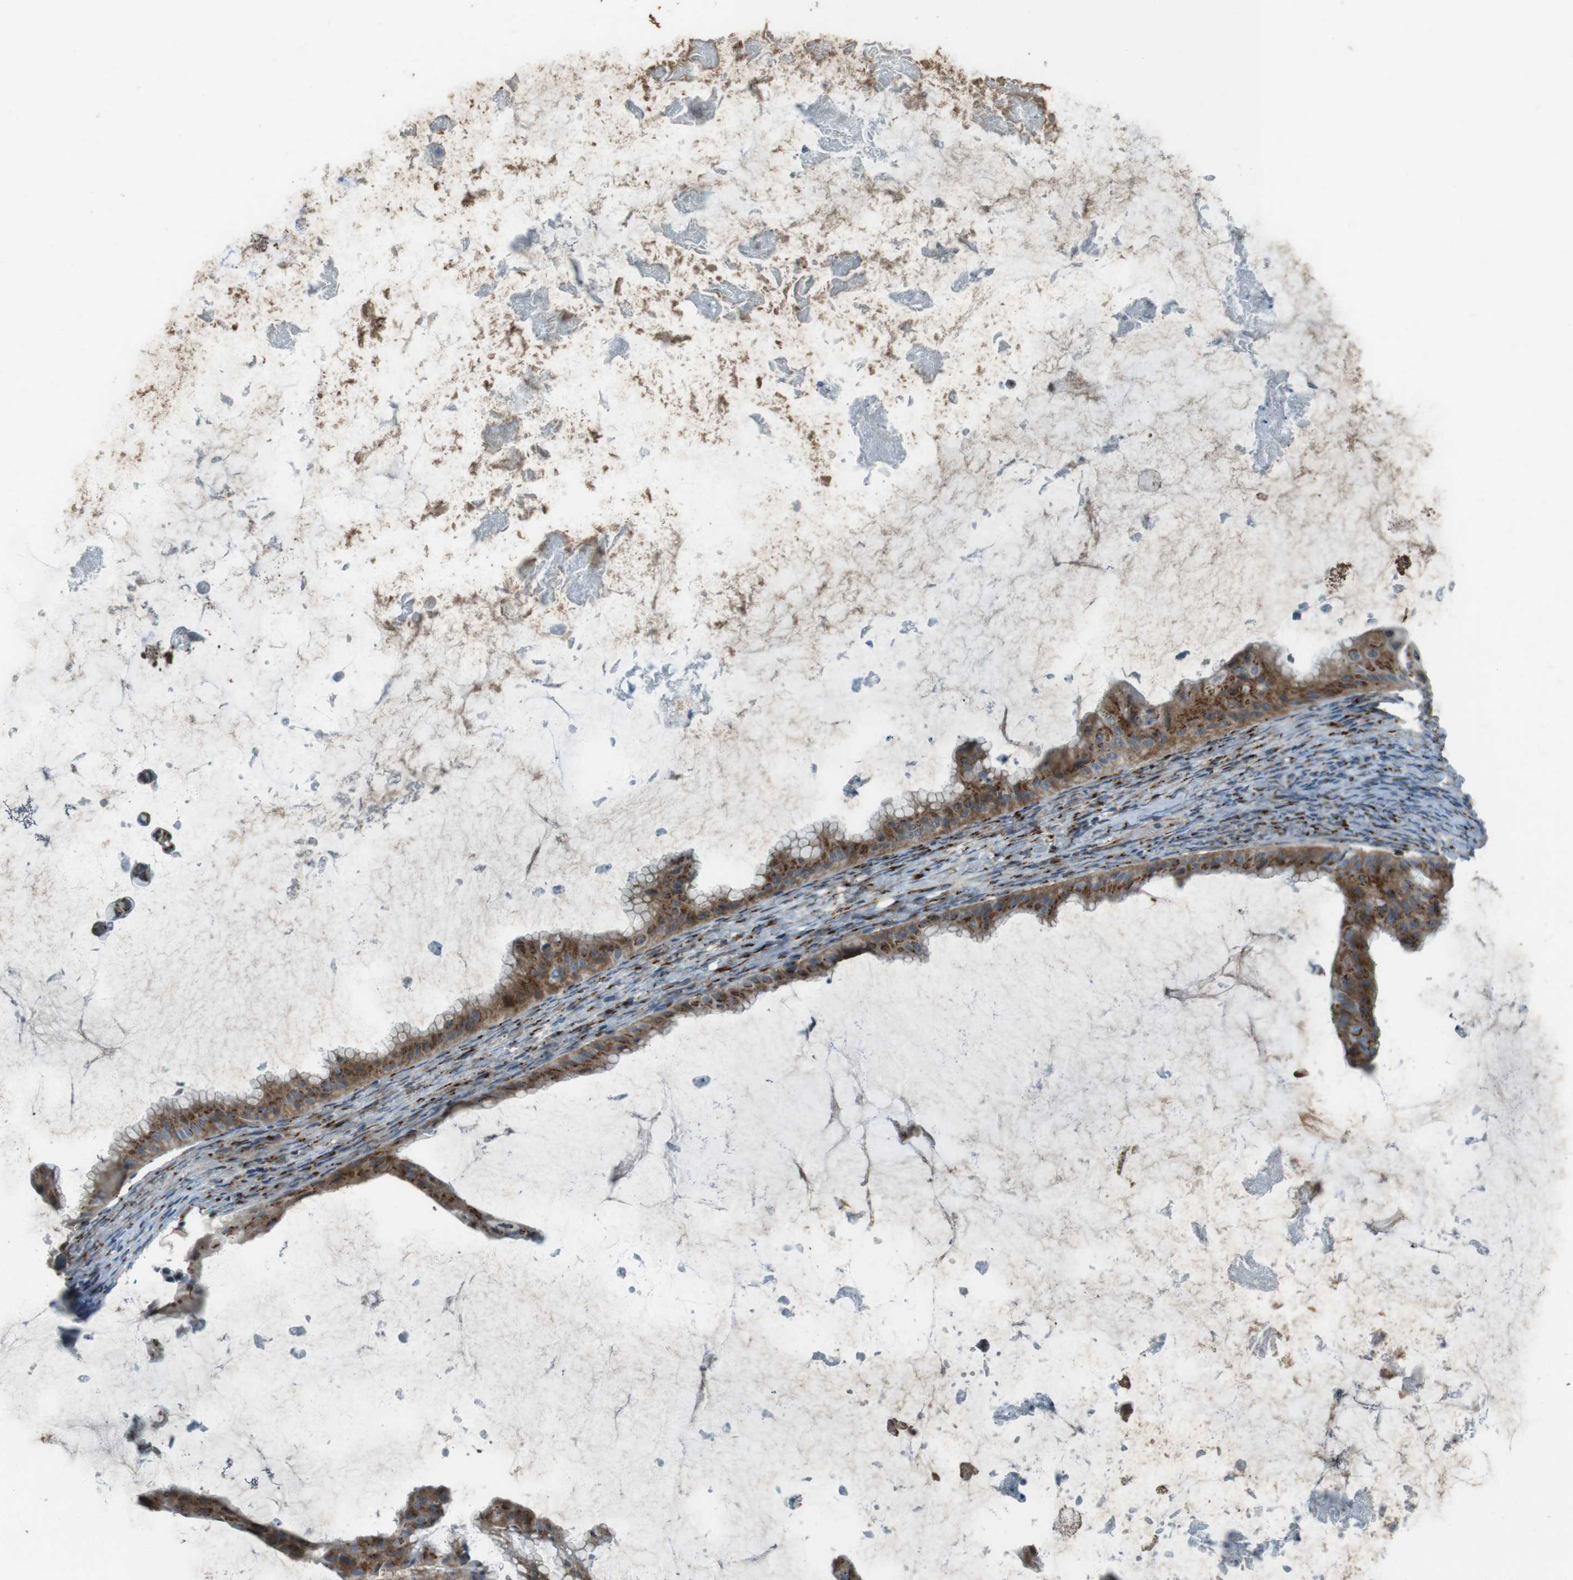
{"staining": {"intensity": "moderate", "quantity": ">75%", "location": "cytoplasmic/membranous"}, "tissue": "ovarian cancer", "cell_type": "Tumor cells", "image_type": "cancer", "snomed": [{"axis": "morphology", "description": "Cystadenocarcinoma, mucinous, NOS"}, {"axis": "topography", "description": "Ovary"}], "caption": "Ovarian mucinous cystadenocarcinoma tissue shows moderate cytoplasmic/membranous staining in about >75% of tumor cells", "gene": "TMEM115", "patient": {"sex": "female", "age": 61}}